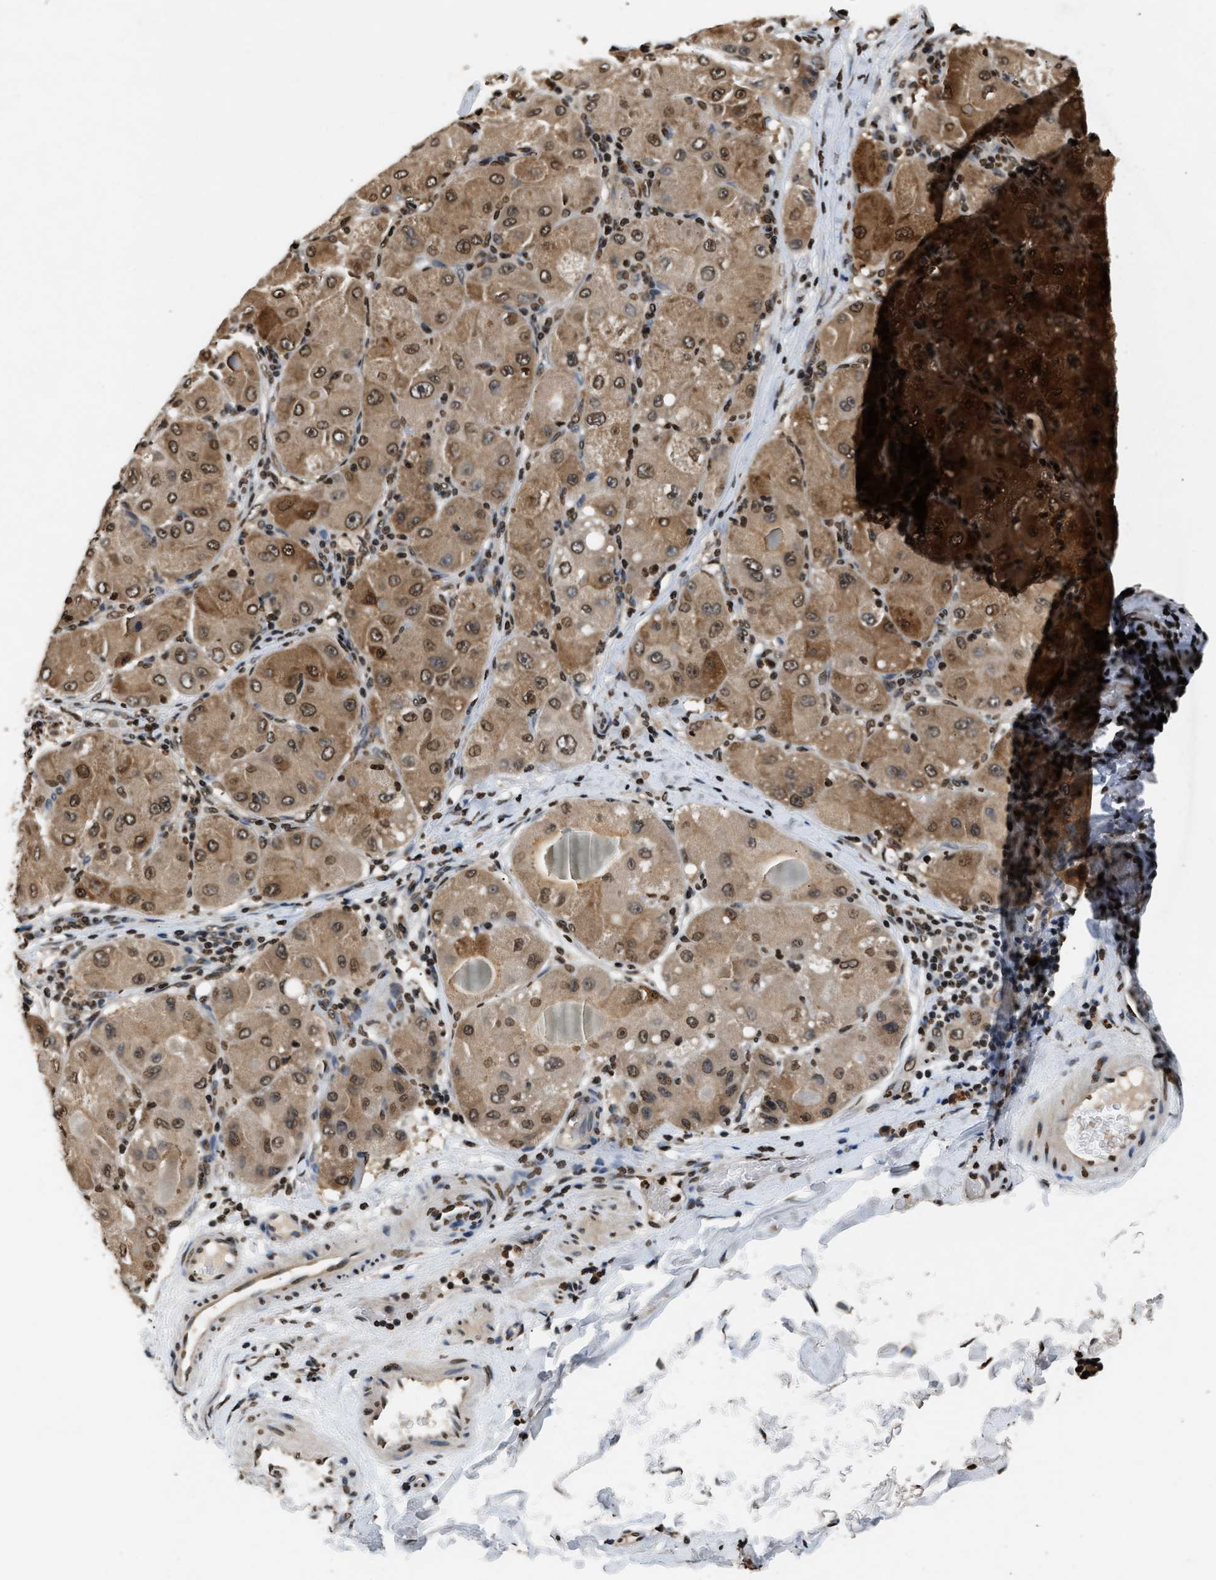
{"staining": {"intensity": "moderate", "quantity": ">75%", "location": "cytoplasmic/membranous,nuclear"}, "tissue": "liver cancer", "cell_type": "Tumor cells", "image_type": "cancer", "snomed": [{"axis": "morphology", "description": "Carcinoma, Hepatocellular, NOS"}, {"axis": "topography", "description": "Liver"}], "caption": "Protein expression analysis of liver hepatocellular carcinoma exhibits moderate cytoplasmic/membranous and nuclear staining in approximately >75% of tumor cells.", "gene": "DNASE1L3", "patient": {"sex": "male", "age": 80}}